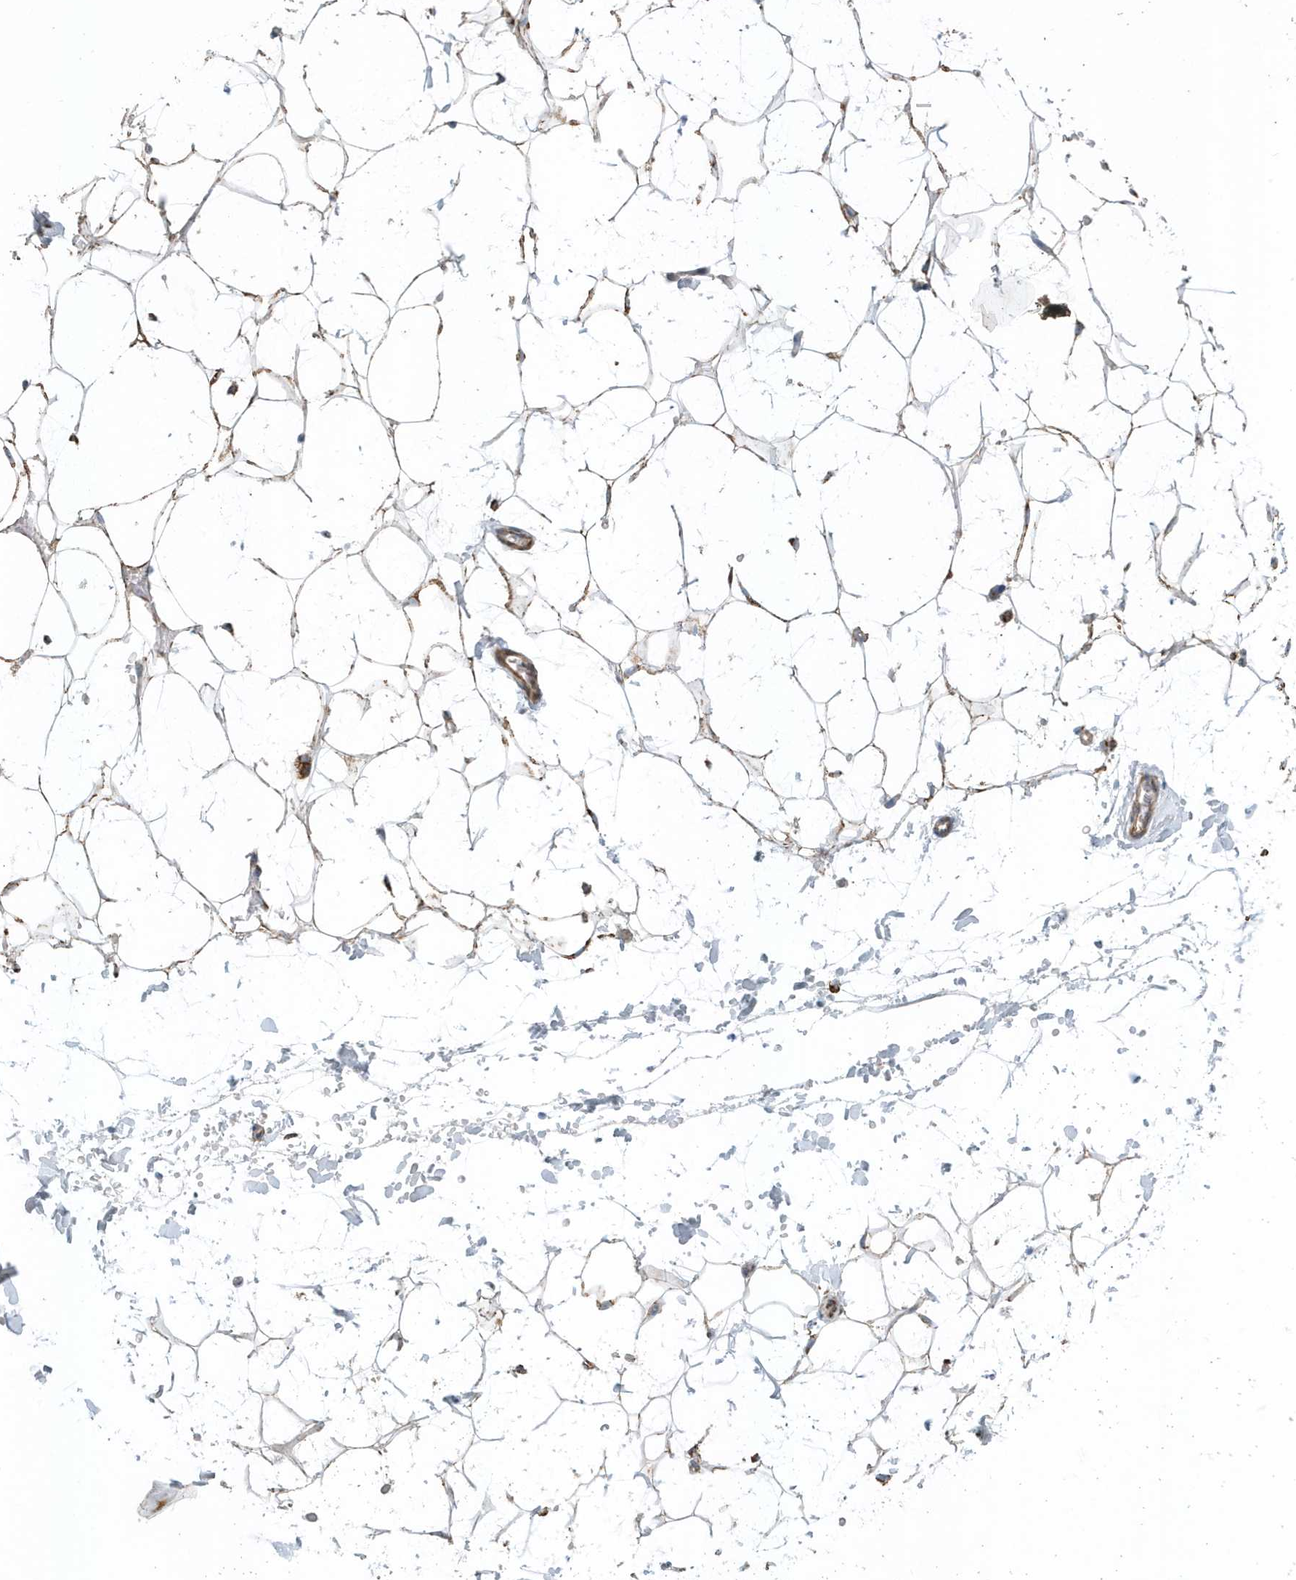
{"staining": {"intensity": "moderate", "quantity": ">75%", "location": "cytoplasmic/membranous"}, "tissue": "adipose tissue", "cell_type": "Adipocytes", "image_type": "normal", "snomed": [{"axis": "morphology", "description": "Normal tissue, NOS"}, {"axis": "topography", "description": "Breast"}], "caption": "Brown immunohistochemical staining in normal human adipose tissue demonstrates moderate cytoplasmic/membranous staining in approximately >75% of adipocytes.", "gene": "MAN1A1", "patient": {"sex": "female", "age": 26}}